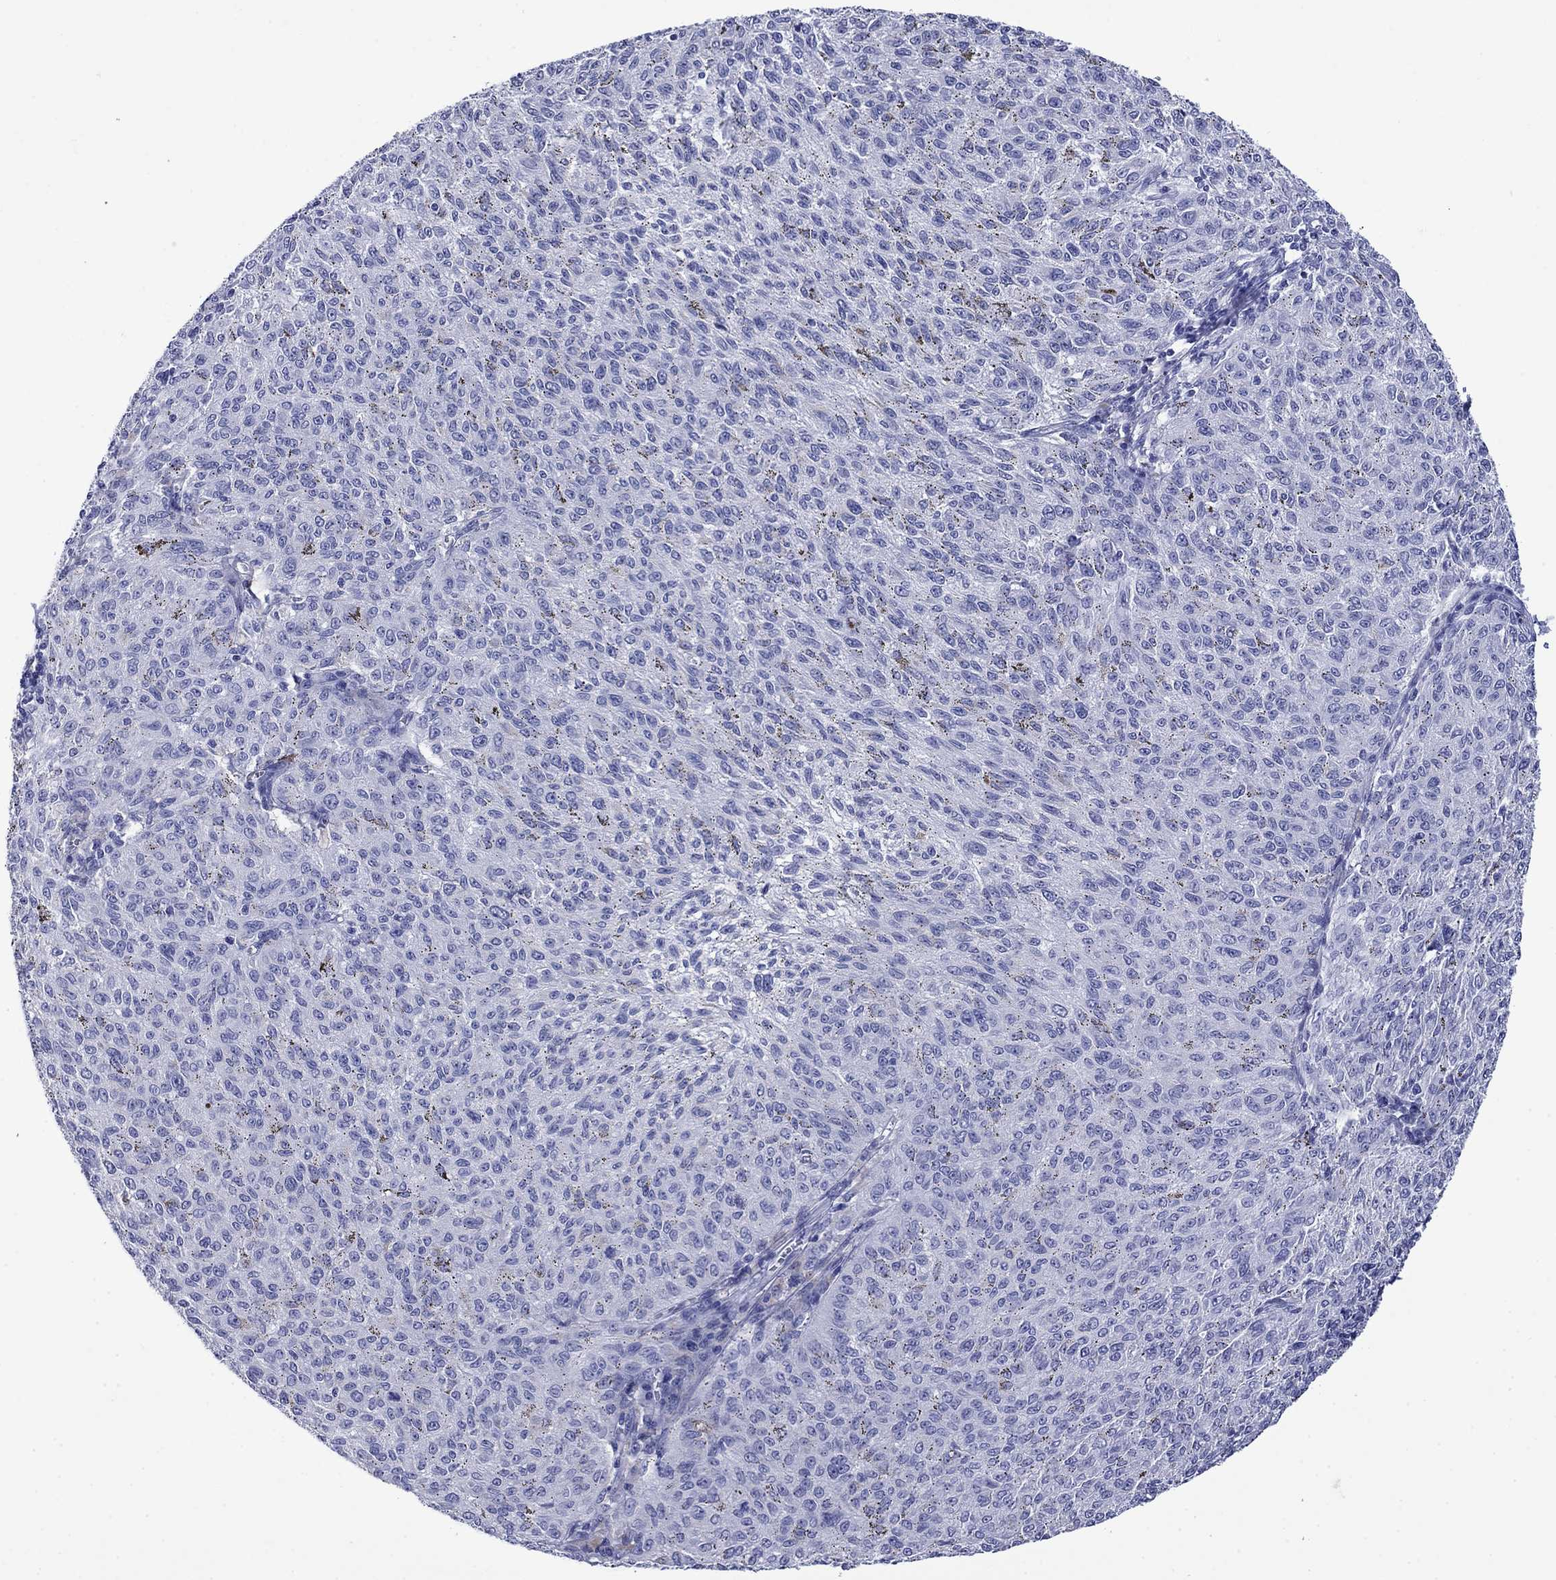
{"staining": {"intensity": "negative", "quantity": "none", "location": "none"}, "tissue": "melanoma", "cell_type": "Tumor cells", "image_type": "cancer", "snomed": [{"axis": "morphology", "description": "Malignant melanoma, NOS"}, {"axis": "topography", "description": "Skin"}], "caption": "Tumor cells are negative for brown protein staining in melanoma. (DAB (3,3'-diaminobenzidine) immunohistochemistry (IHC) with hematoxylin counter stain).", "gene": "GIP", "patient": {"sex": "female", "age": 72}}